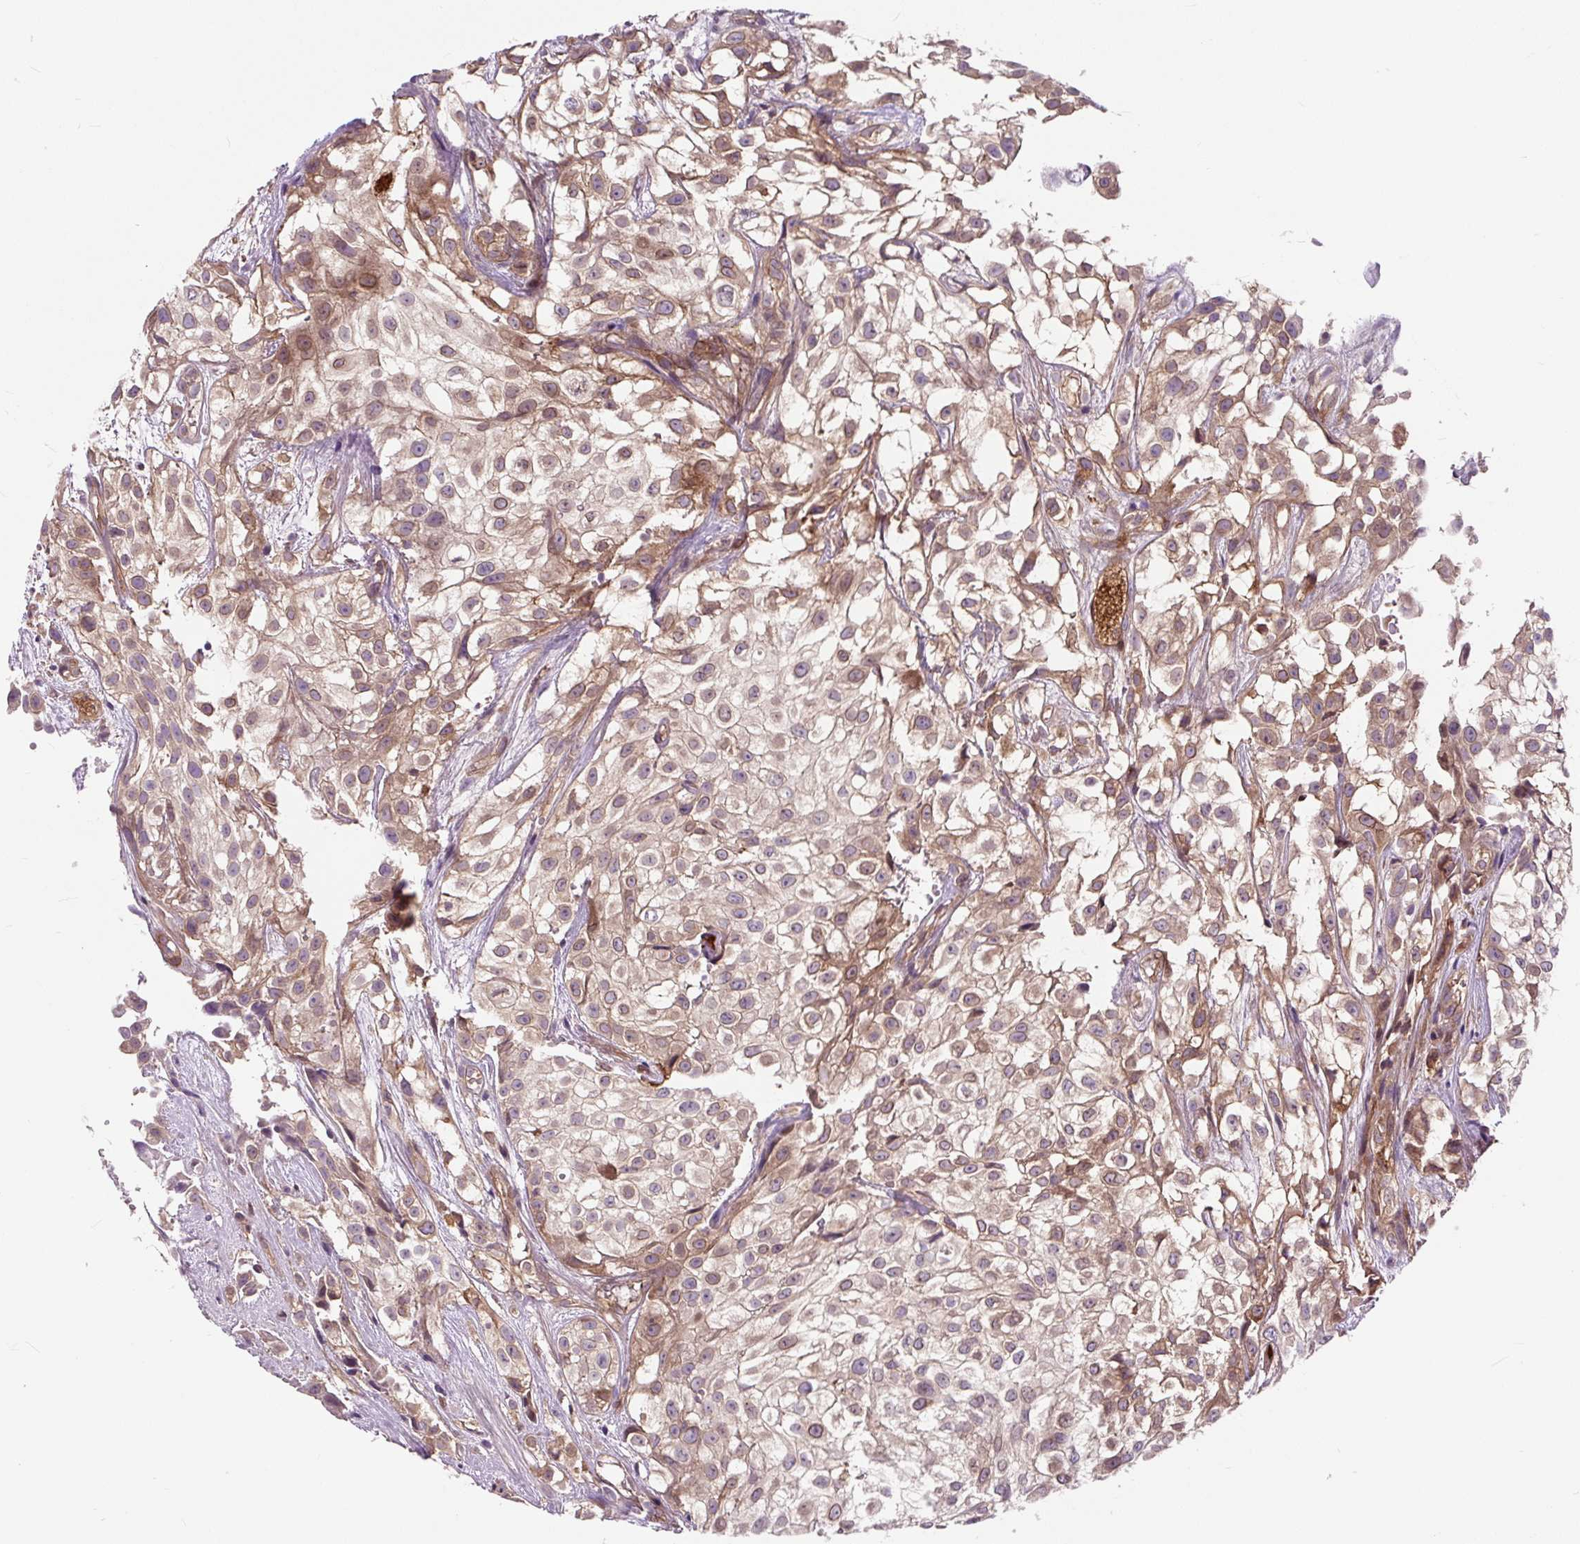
{"staining": {"intensity": "moderate", "quantity": ">75%", "location": "cytoplasmic/membranous"}, "tissue": "urothelial cancer", "cell_type": "Tumor cells", "image_type": "cancer", "snomed": [{"axis": "morphology", "description": "Urothelial carcinoma, High grade"}, {"axis": "topography", "description": "Urinary bladder"}], "caption": "DAB immunohistochemical staining of human high-grade urothelial carcinoma exhibits moderate cytoplasmic/membranous protein positivity in approximately >75% of tumor cells. Nuclei are stained in blue.", "gene": "PCDHGB3", "patient": {"sex": "male", "age": 56}}